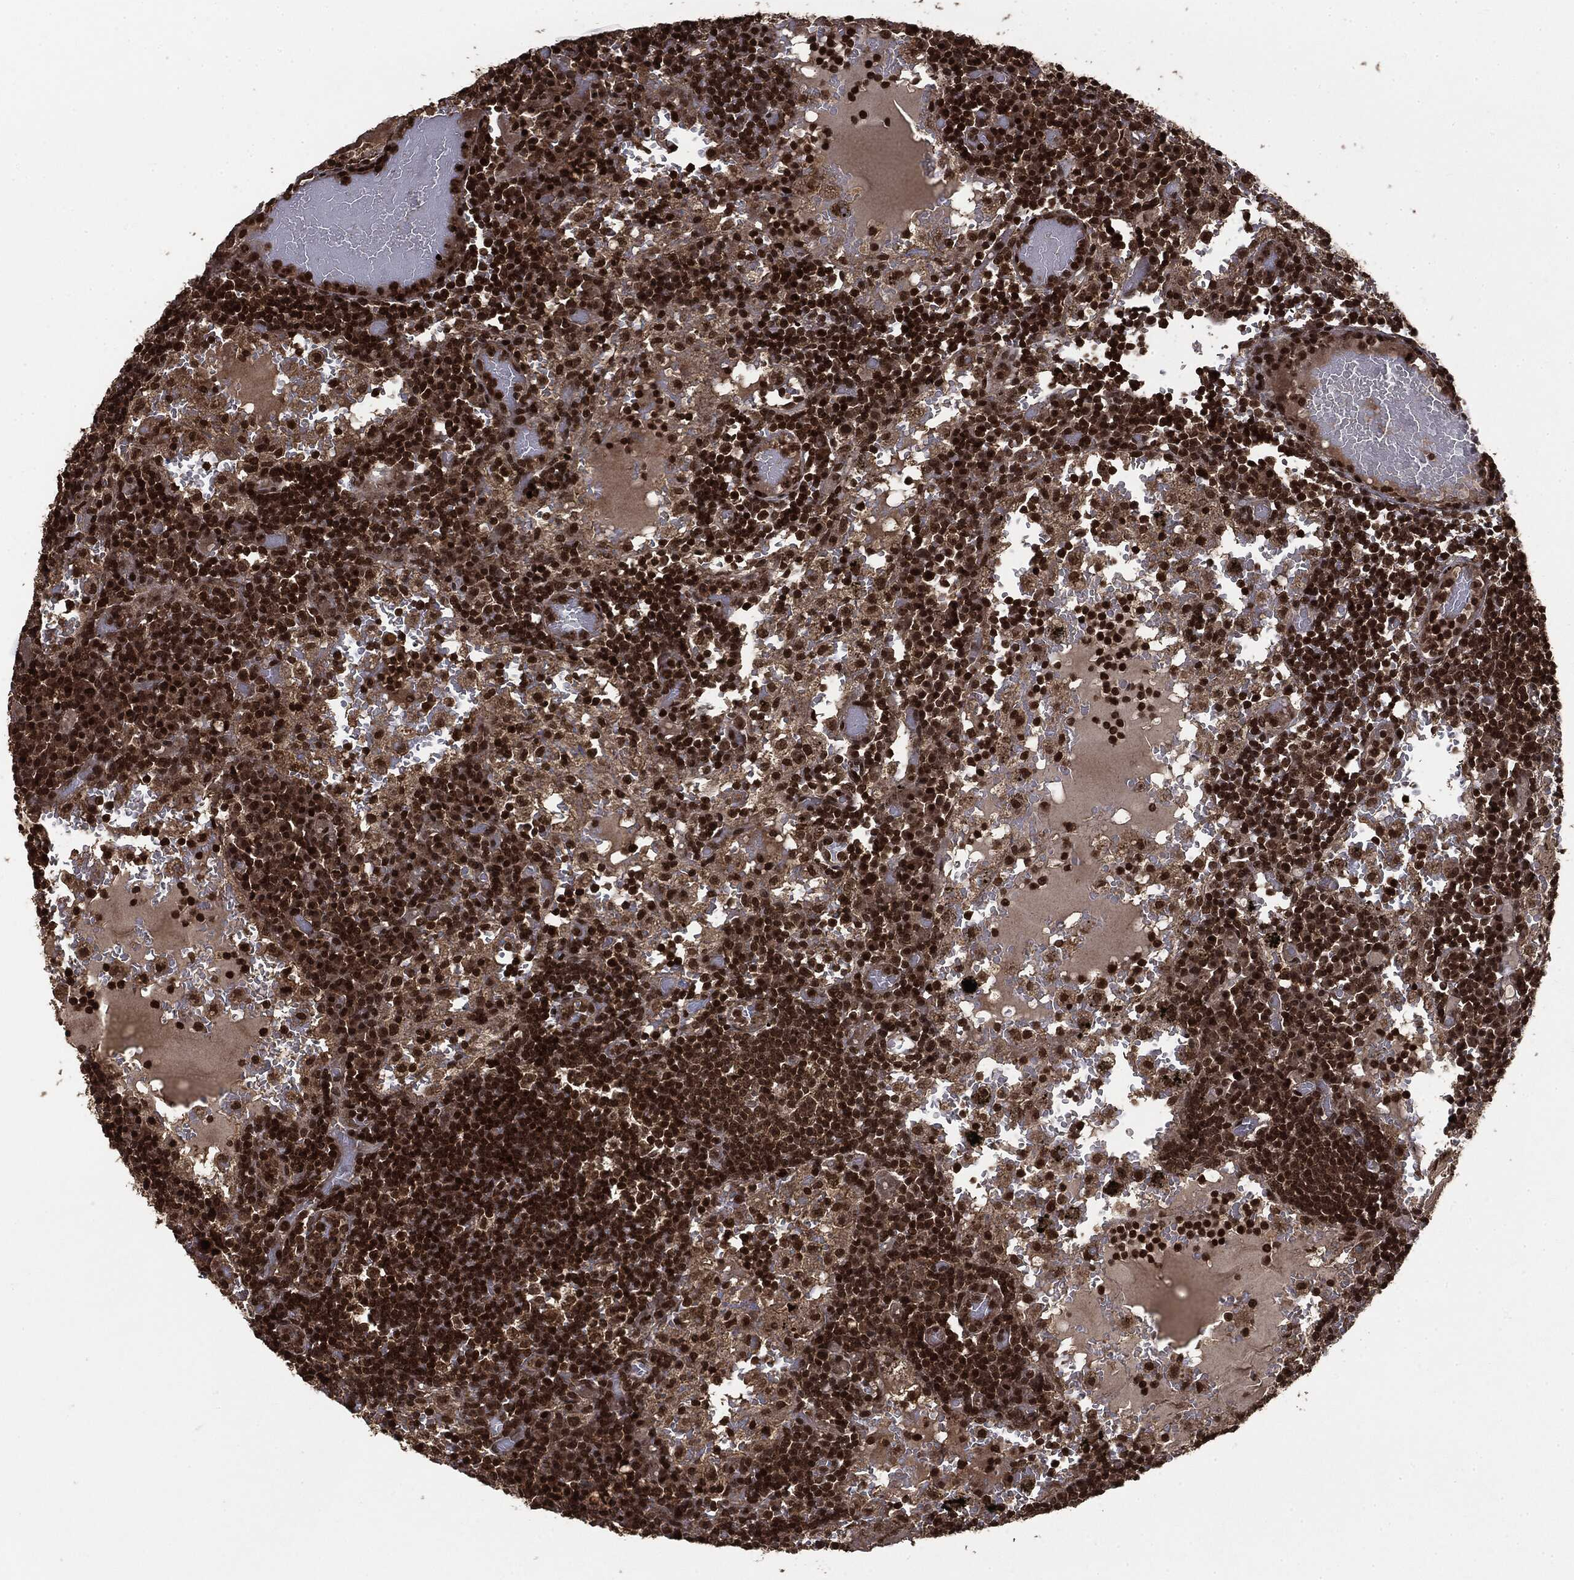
{"staining": {"intensity": "strong", "quantity": ">75%", "location": "nuclear"}, "tissue": "lymph node", "cell_type": "Germinal center cells", "image_type": "normal", "snomed": [{"axis": "morphology", "description": "Normal tissue, NOS"}, {"axis": "topography", "description": "Lymph node"}], "caption": "Lymph node stained for a protein (brown) displays strong nuclear positive positivity in approximately >75% of germinal center cells.", "gene": "CTDP1", "patient": {"sex": "male", "age": 62}}